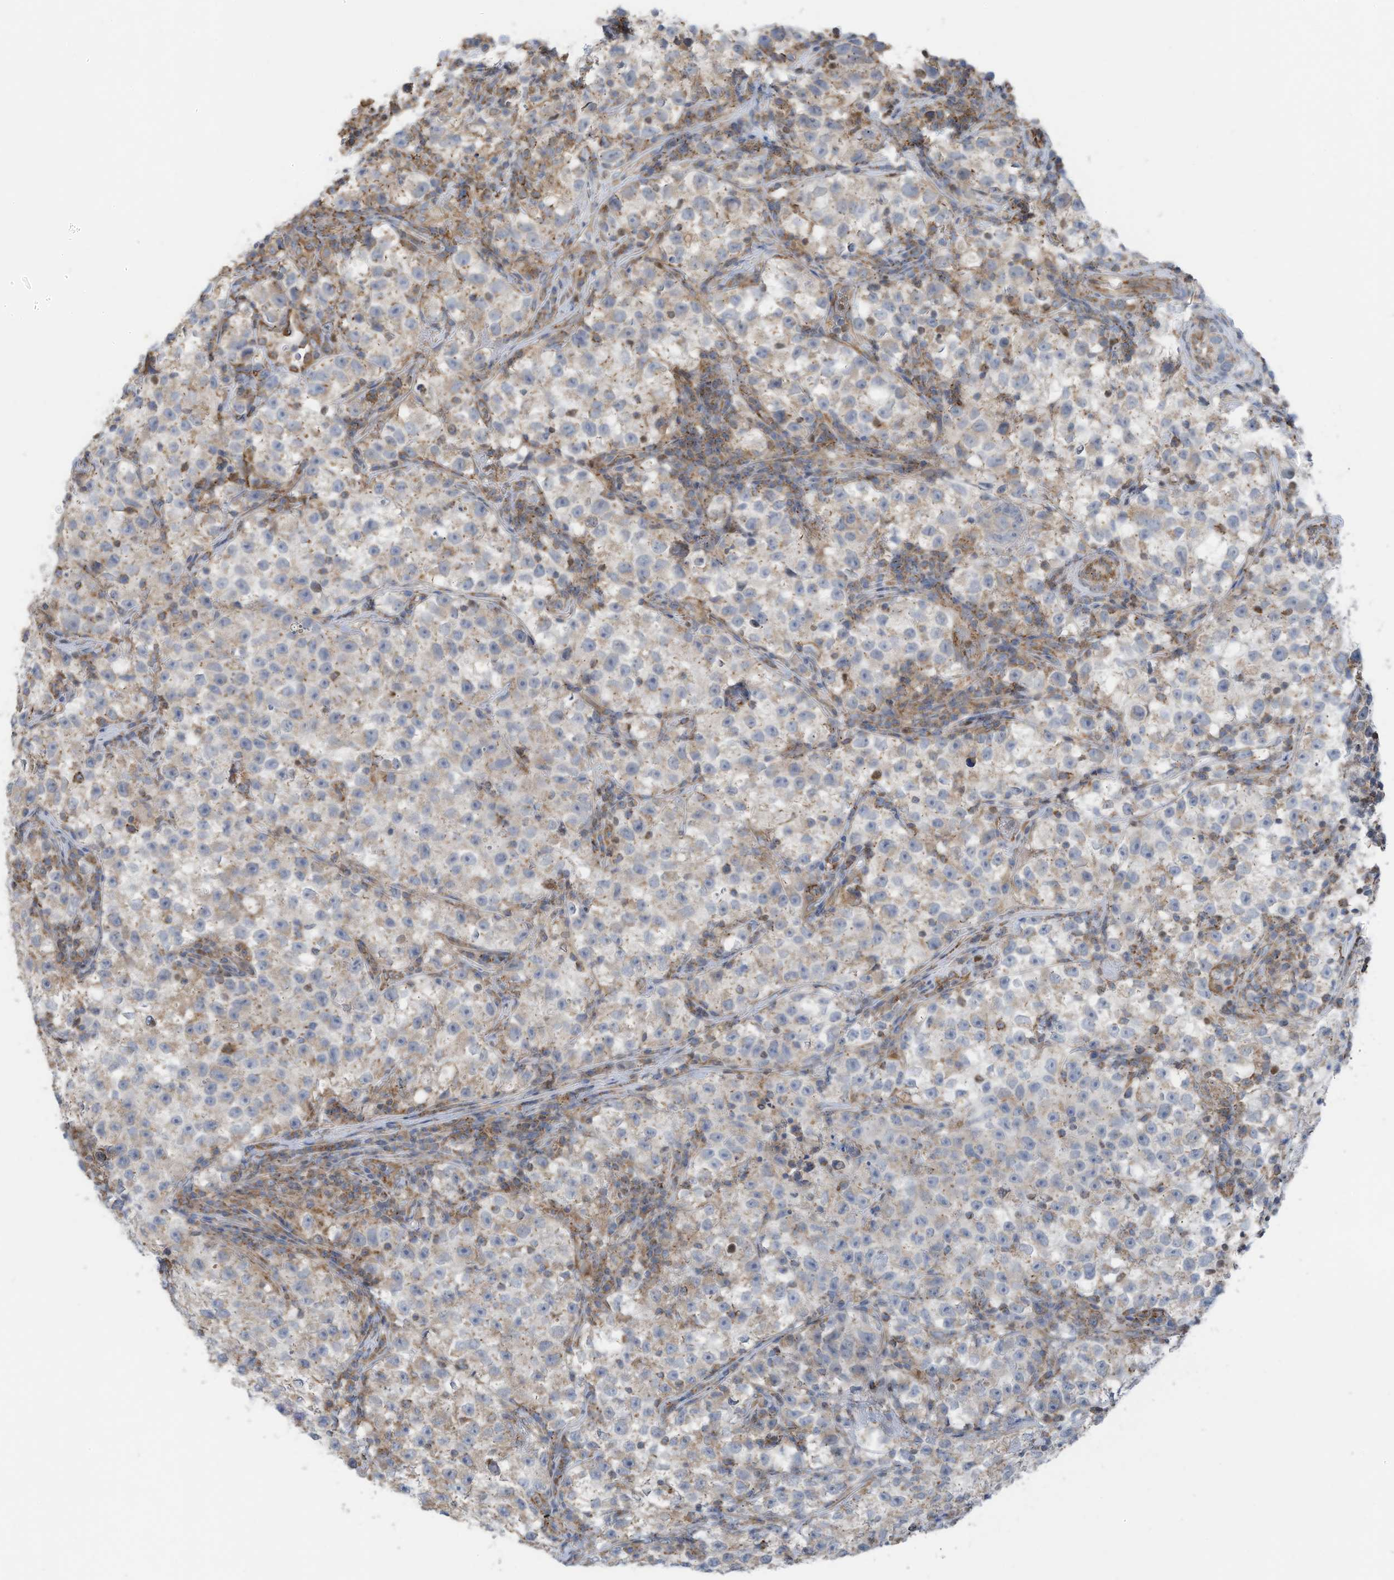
{"staining": {"intensity": "weak", "quantity": "25%-75%", "location": "cytoplasmic/membranous"}, "tissue": "testis cancer", "cell_type": "Tumor cells", "image_type": "cancer", "snomed": [{"axis": "morphology", "description": "Seminoma, NOS"}, {"axis": "topography", "description": "Testis"}], "caption": "Seminoma (testis) stained for a protein displays weak cytoplasmic/membranous positivity in tumor cells.", "gene": "EOMES", "patient": {"sex": "male", "age": 22}}